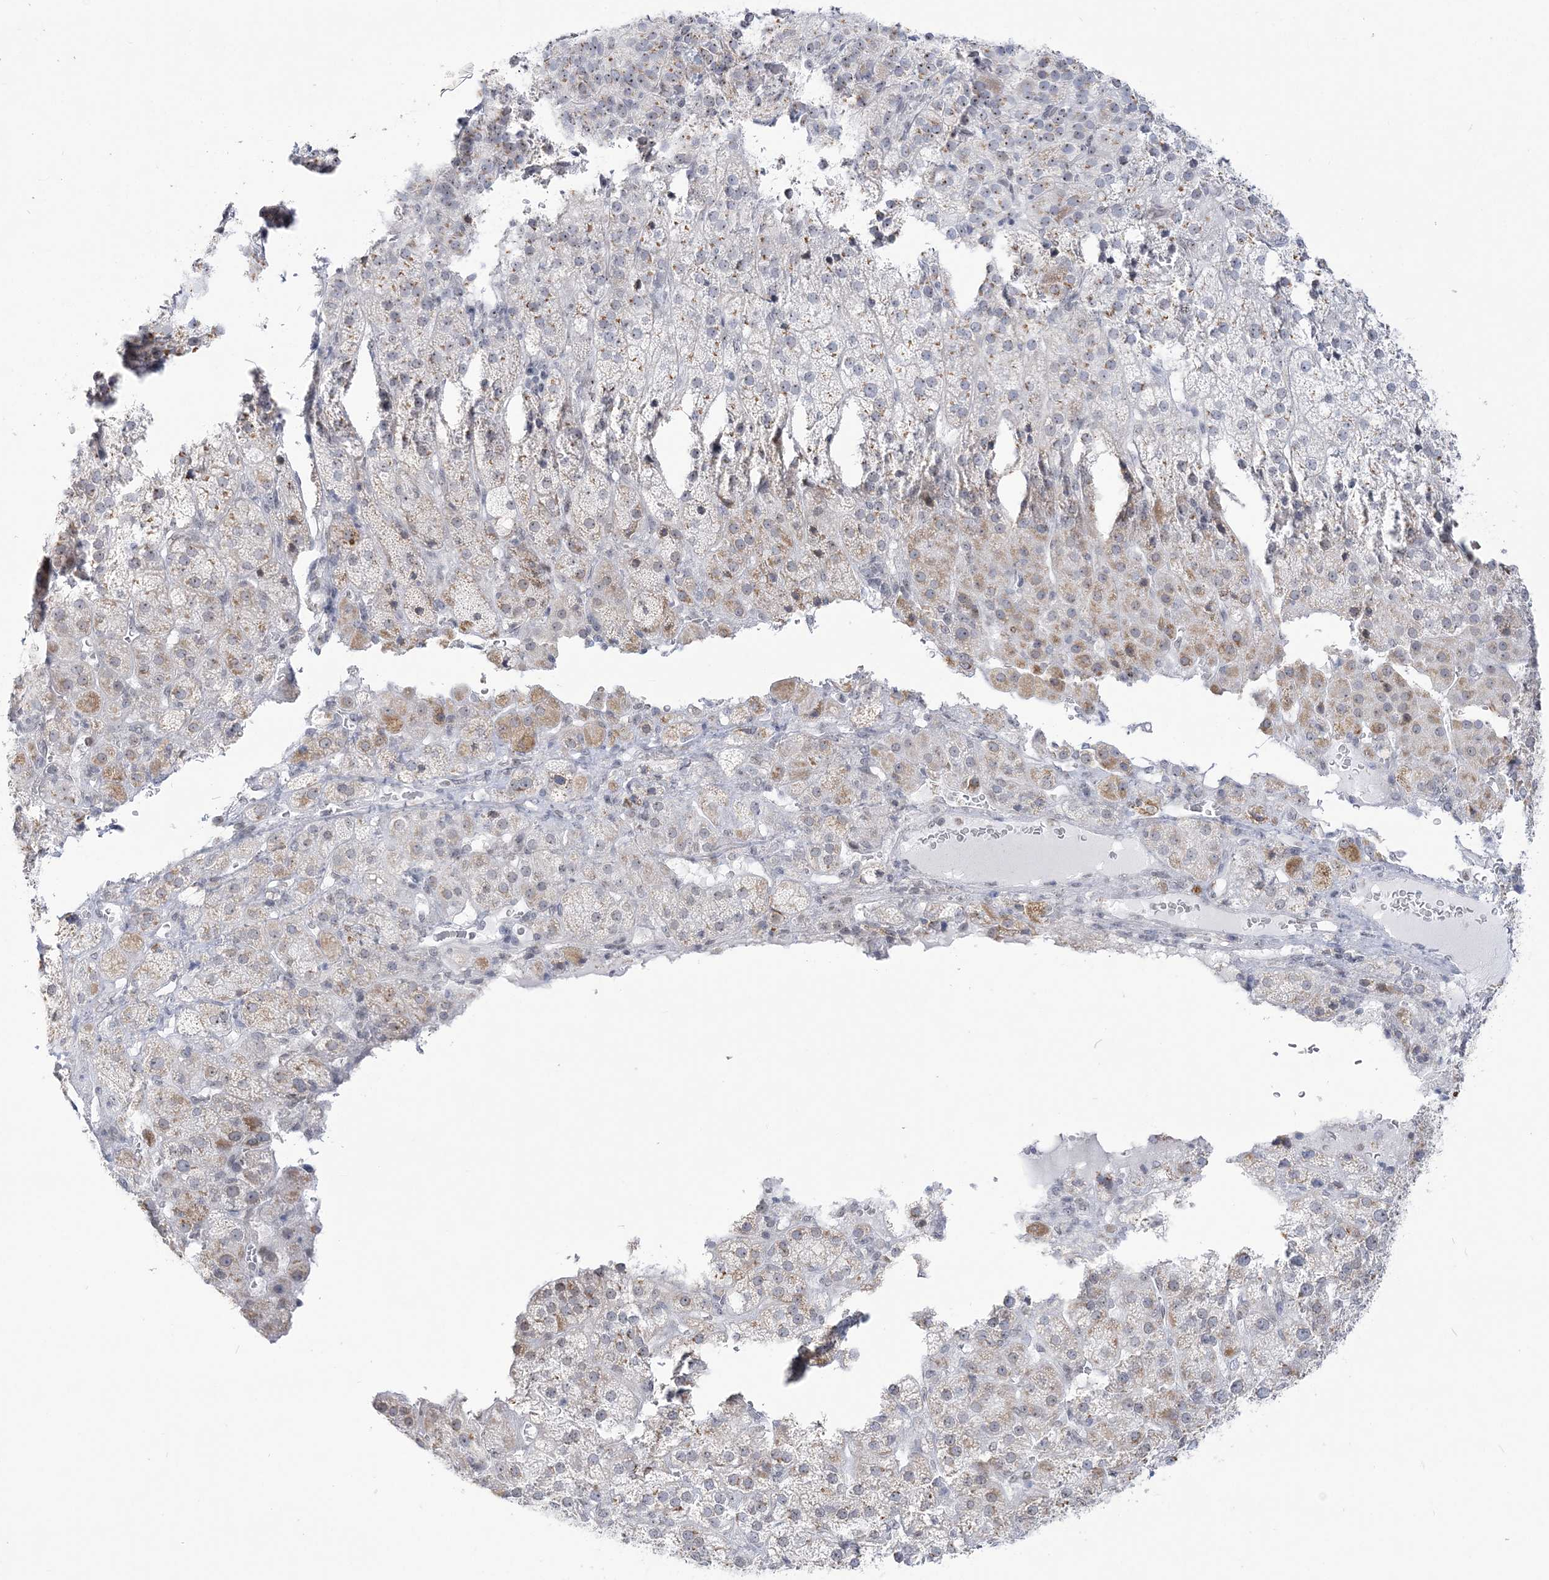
{"staining": {"intensity": "moderate", "quantity": "<25%", "location": "cytoplasmic/membranous"}, "tissue": "adrenal gland", "cell_type": "Glandular cells", "image_type": "normal", "snomed": [{"axis": "morphology", "description": "Normal tissue, NOS"}, {"axis": "topography", "description": "Adrenal gland"}], "caption": "High-power microscopy captured an IHC histopathology image of unremarkable adrenal gland, revealing moderate cytoplasmic/membranous expression in about <25% of glandular cells.", "gene": "DDX21", "patient": {"sex": "female", "age": 57}}